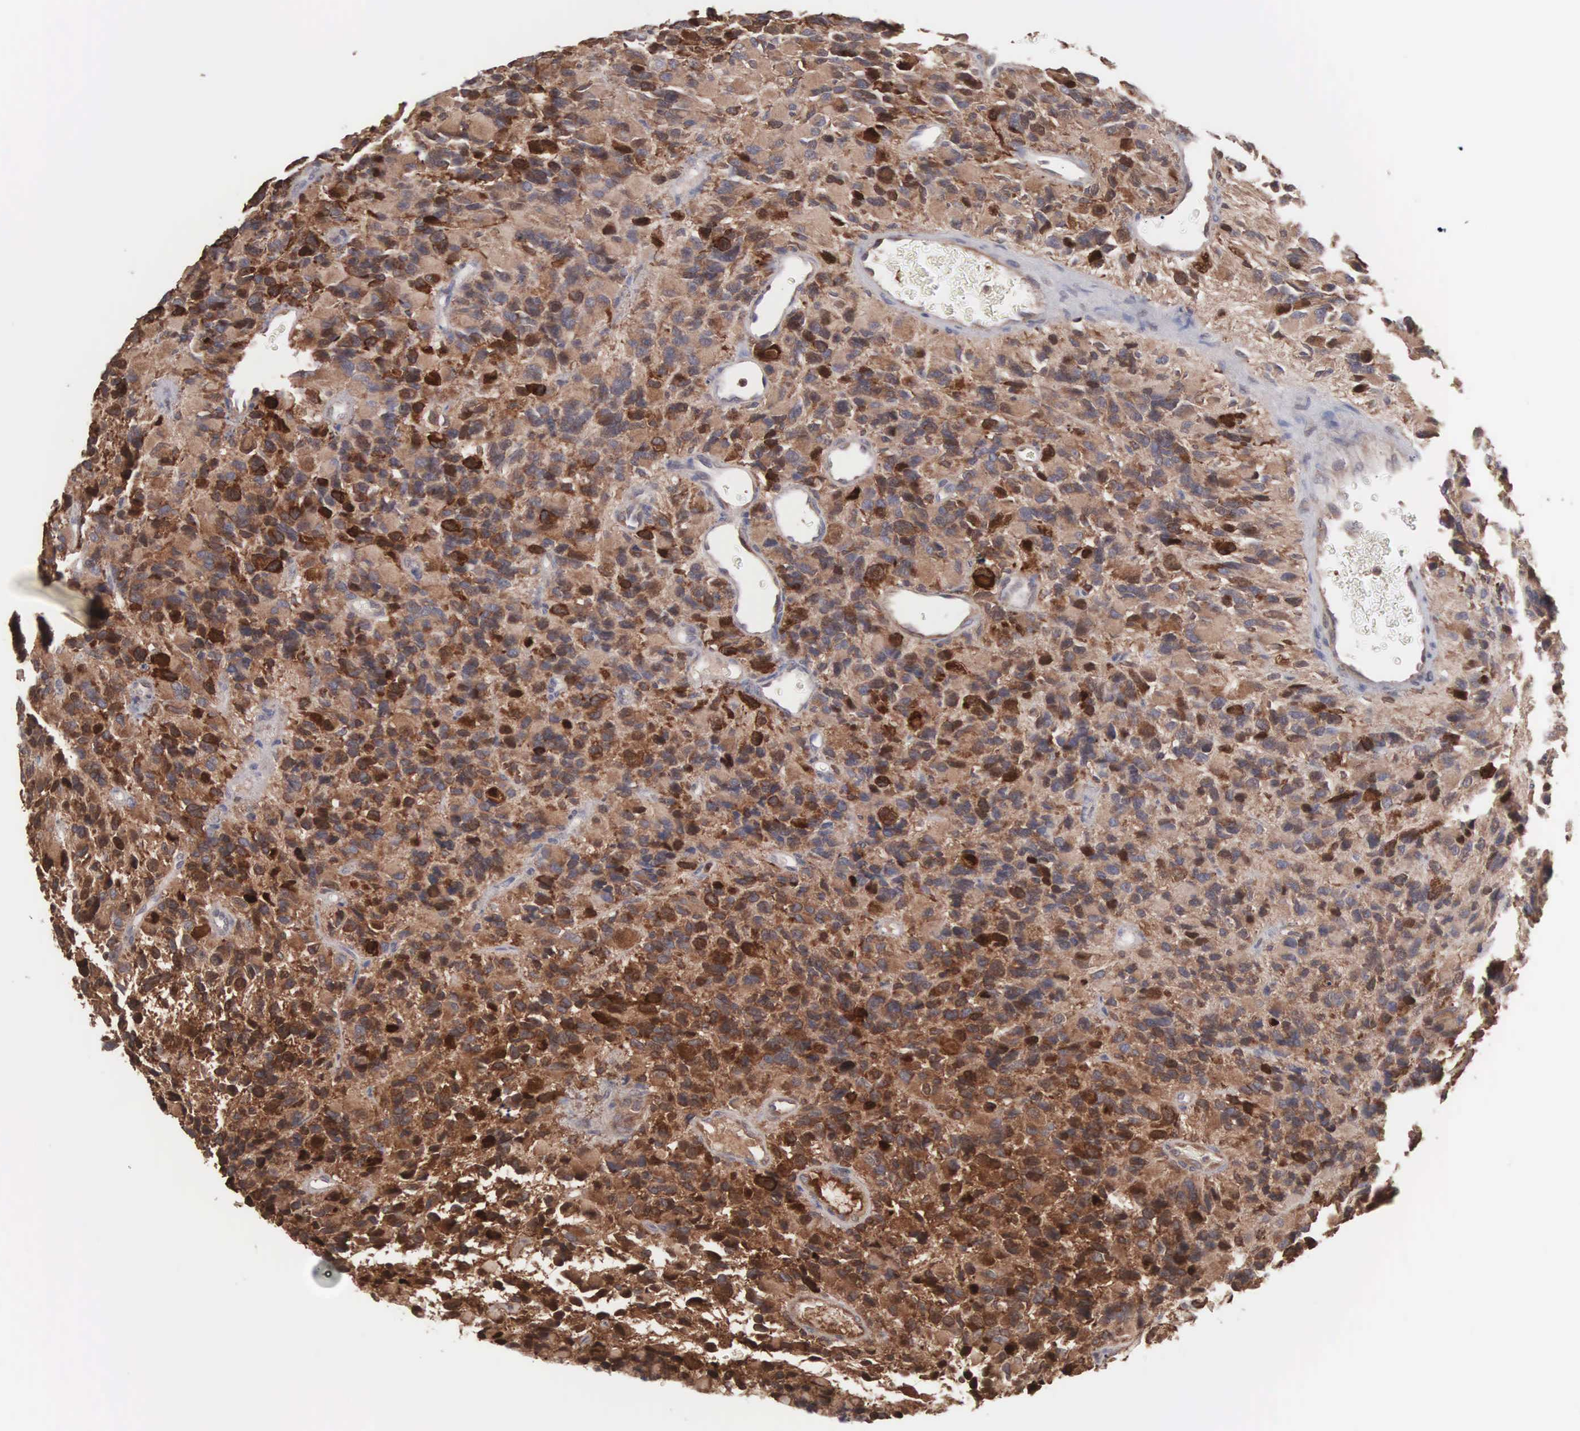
{"staining": {"intensity": "moderate", "quantity": ">75%", "location": "cytoplasmic/membranous"}, "tissue": "glioma", "cell_type": "Tumor cells", "image_type": "cancer", "snomed": [{"axis": "morphology", "description": "Glioma, malignant, High grade"}, {"axis": "topography", "description": "Brain"}], "caption": "High-grade glioma (malignant) stained with immunohistochemistry exhibits moderate cytoplasmic/membranous expression in approximately >75% of tumor cells.", "gene": "MTHFD1", "patient": {"sex": "male", "age": 77}}